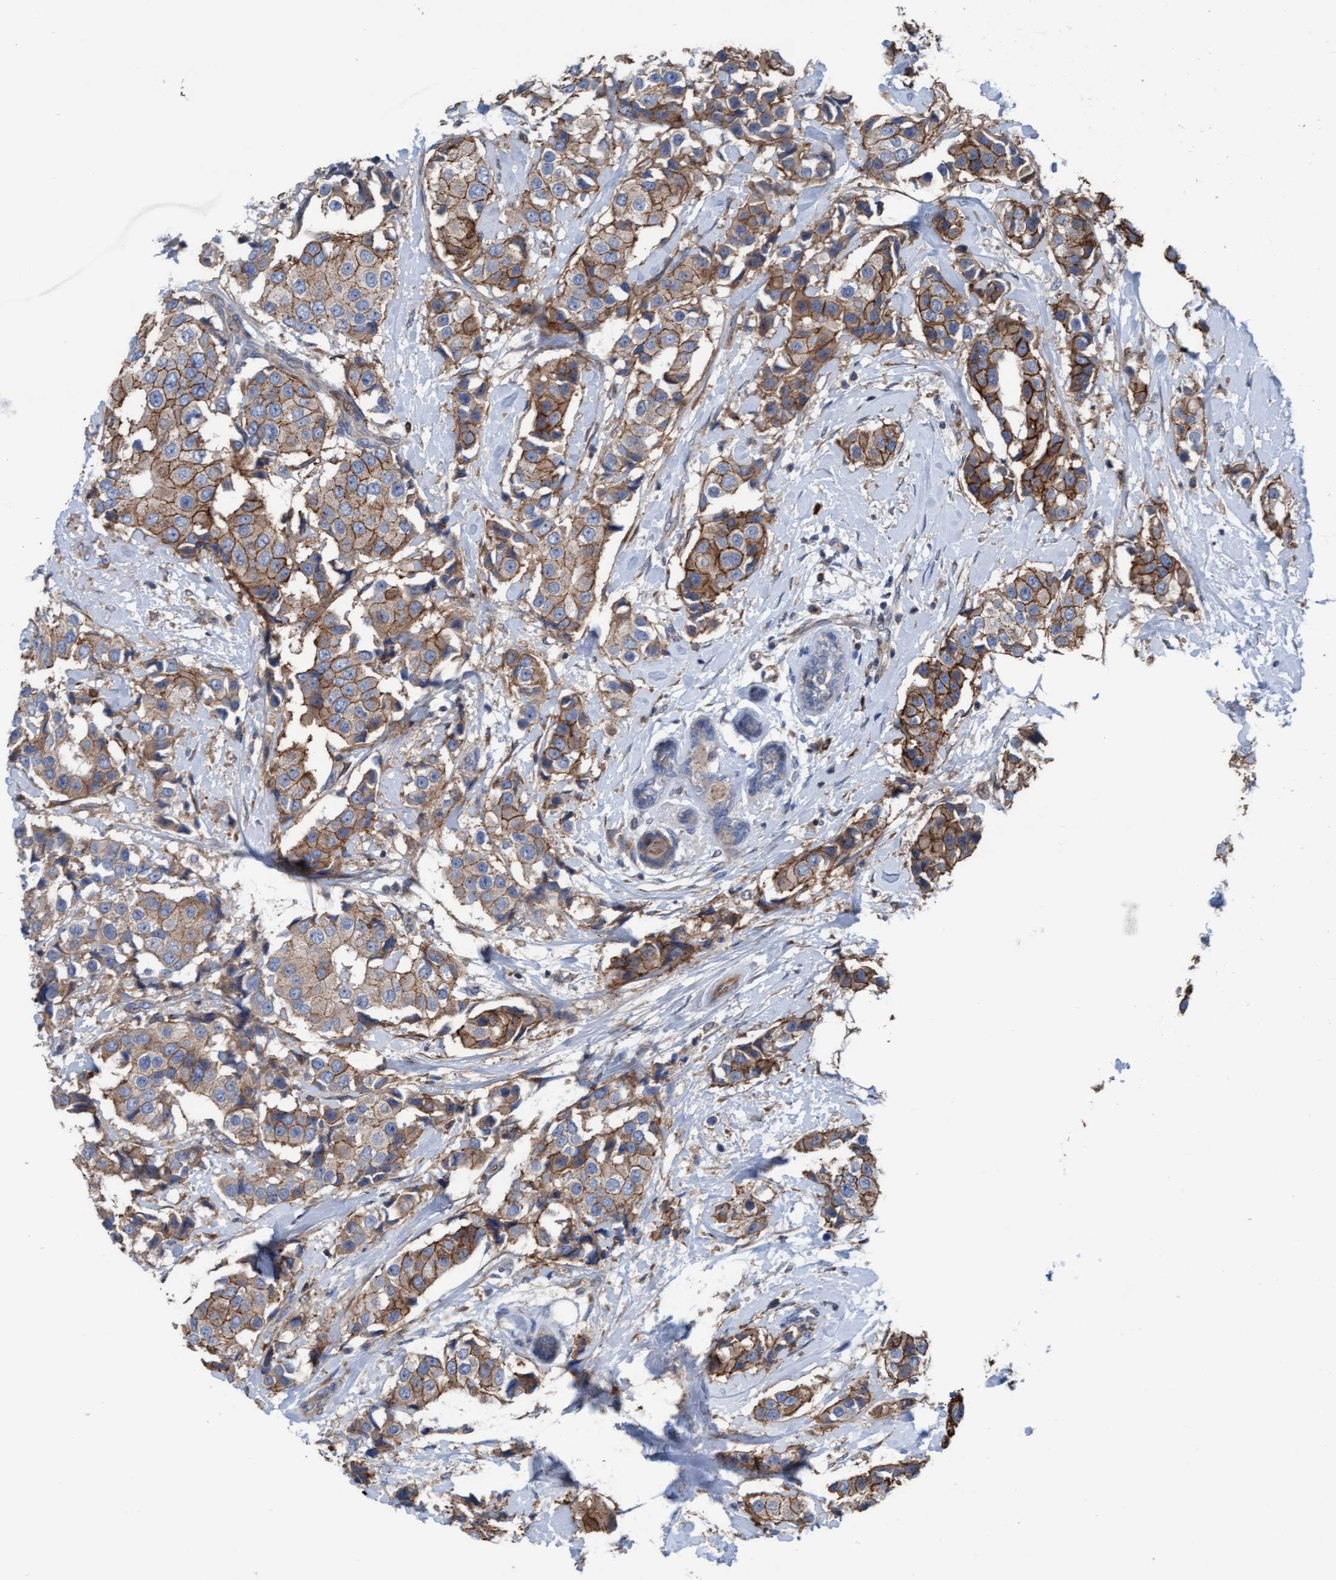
{"staining": {"intensity": "moderate", "quantity": ">75%", "location": "cytoplasmic/membranous"}, "tissue": "breast cancer", "cell_type": "Tumor cells", "image_type": "cancer", "snomed": [{"axis": "morphology", "description": "Normal tissue, NOS"}, {"axis": "morphology", "description": "Duct carcinoma"}, {"axis": "topography", "description": "Breast"}], "caption": "A high-resolution photomicrograph shows IHC staining of invasive ductal carcinoma (breast), which demonstrates moderate cytoplasmic/membranous staining in about >75% of tumor cells.", "gene": "KLHL26", "patient": {"sex": "female", "age": 39}}